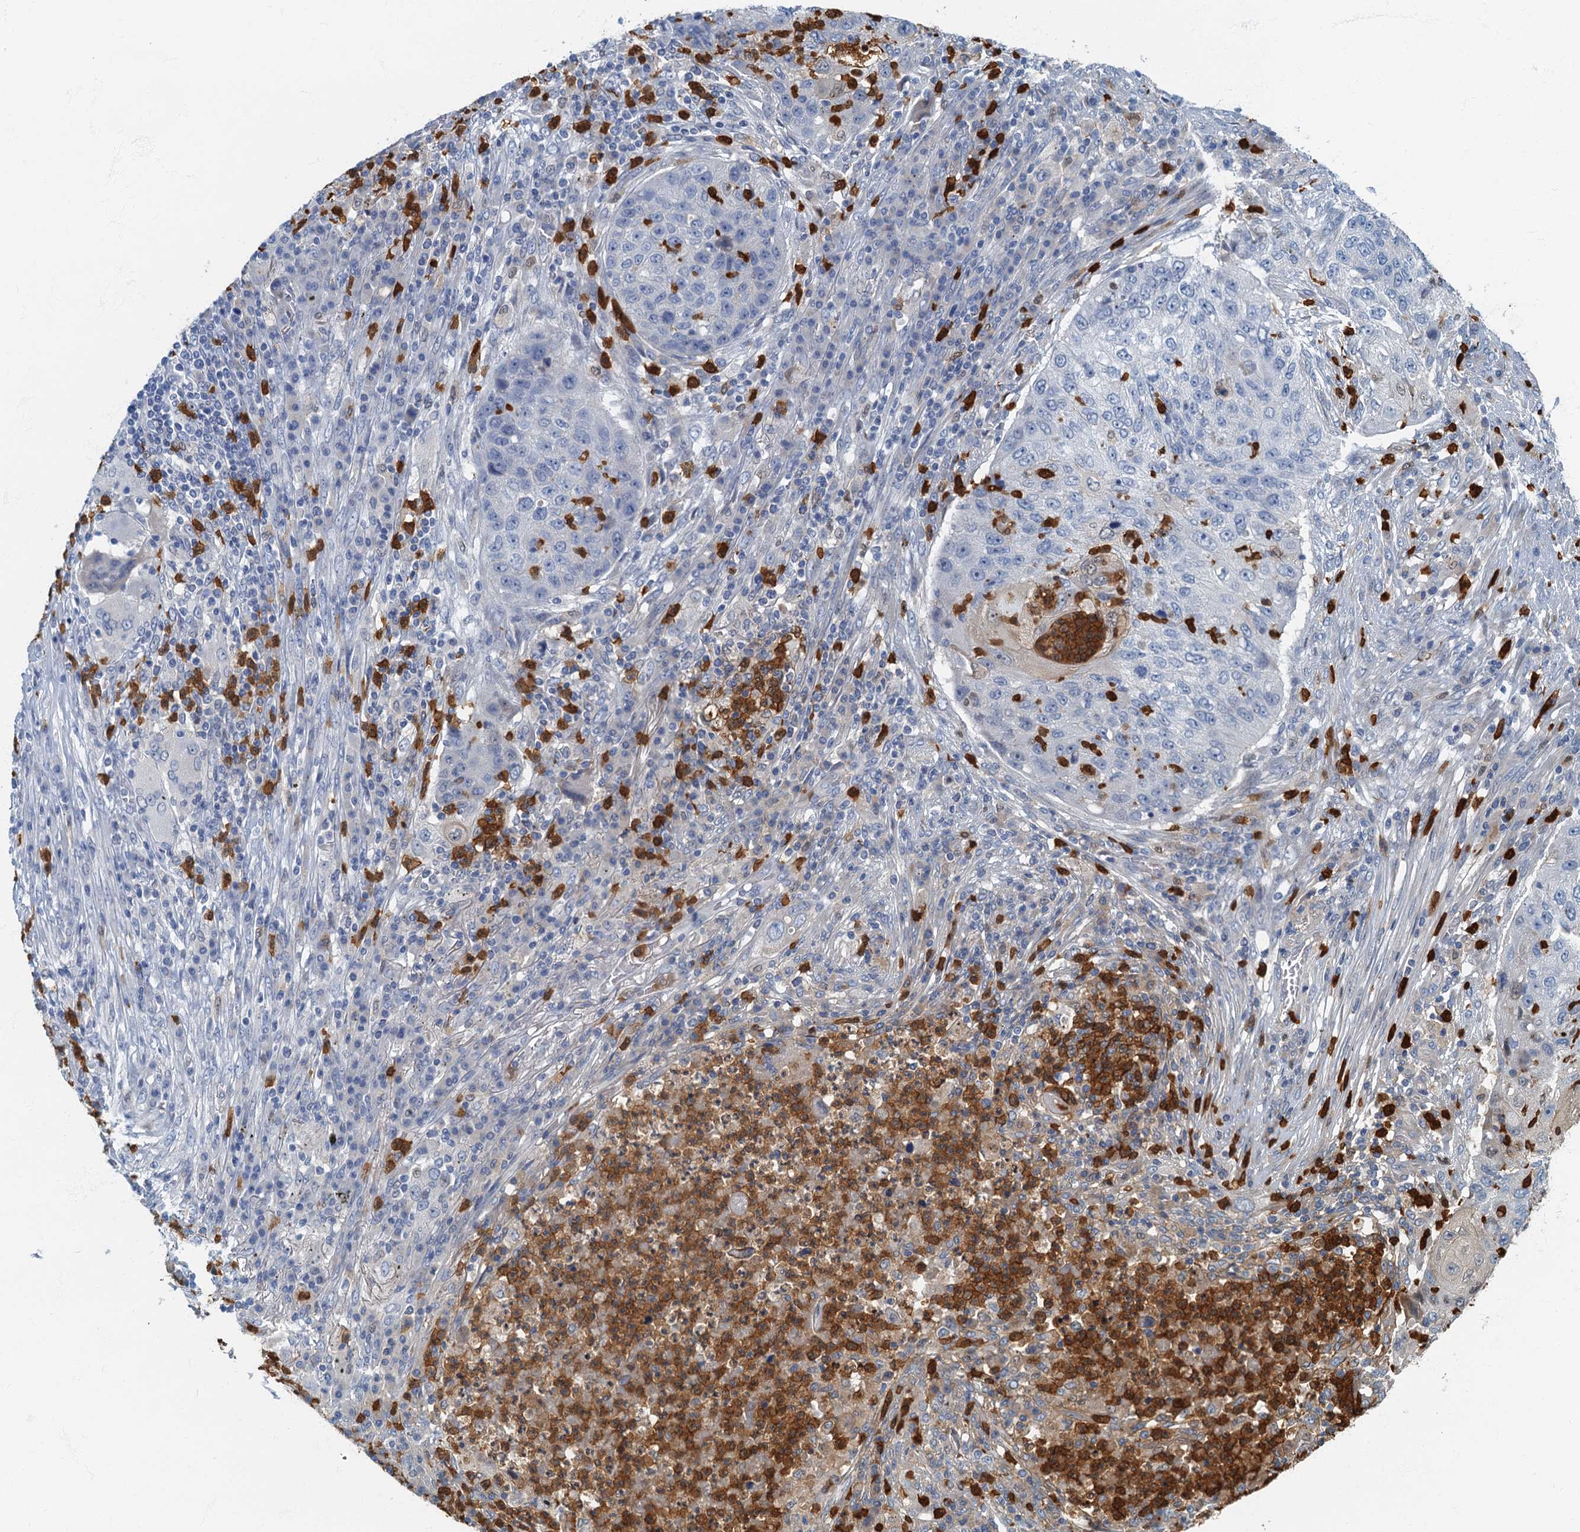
{"staining": {"intensity": "negative", "quantity": "none", "location": "none"}, "tissue": "lung cancer", "cell_type": "Tumor cells", "image_type": "cancer", "snomed": [{"axis": "morphology", "description": "Squamous cell carcinoma, NOS"}, {"axis": "topography", "description": "Lung"}], "caption": "This is an IHC image of lung cancer. There is no positivity in tumor cells.", "gene": "ANKDD1A", "patient": {"sex": "female", "age": 63}}